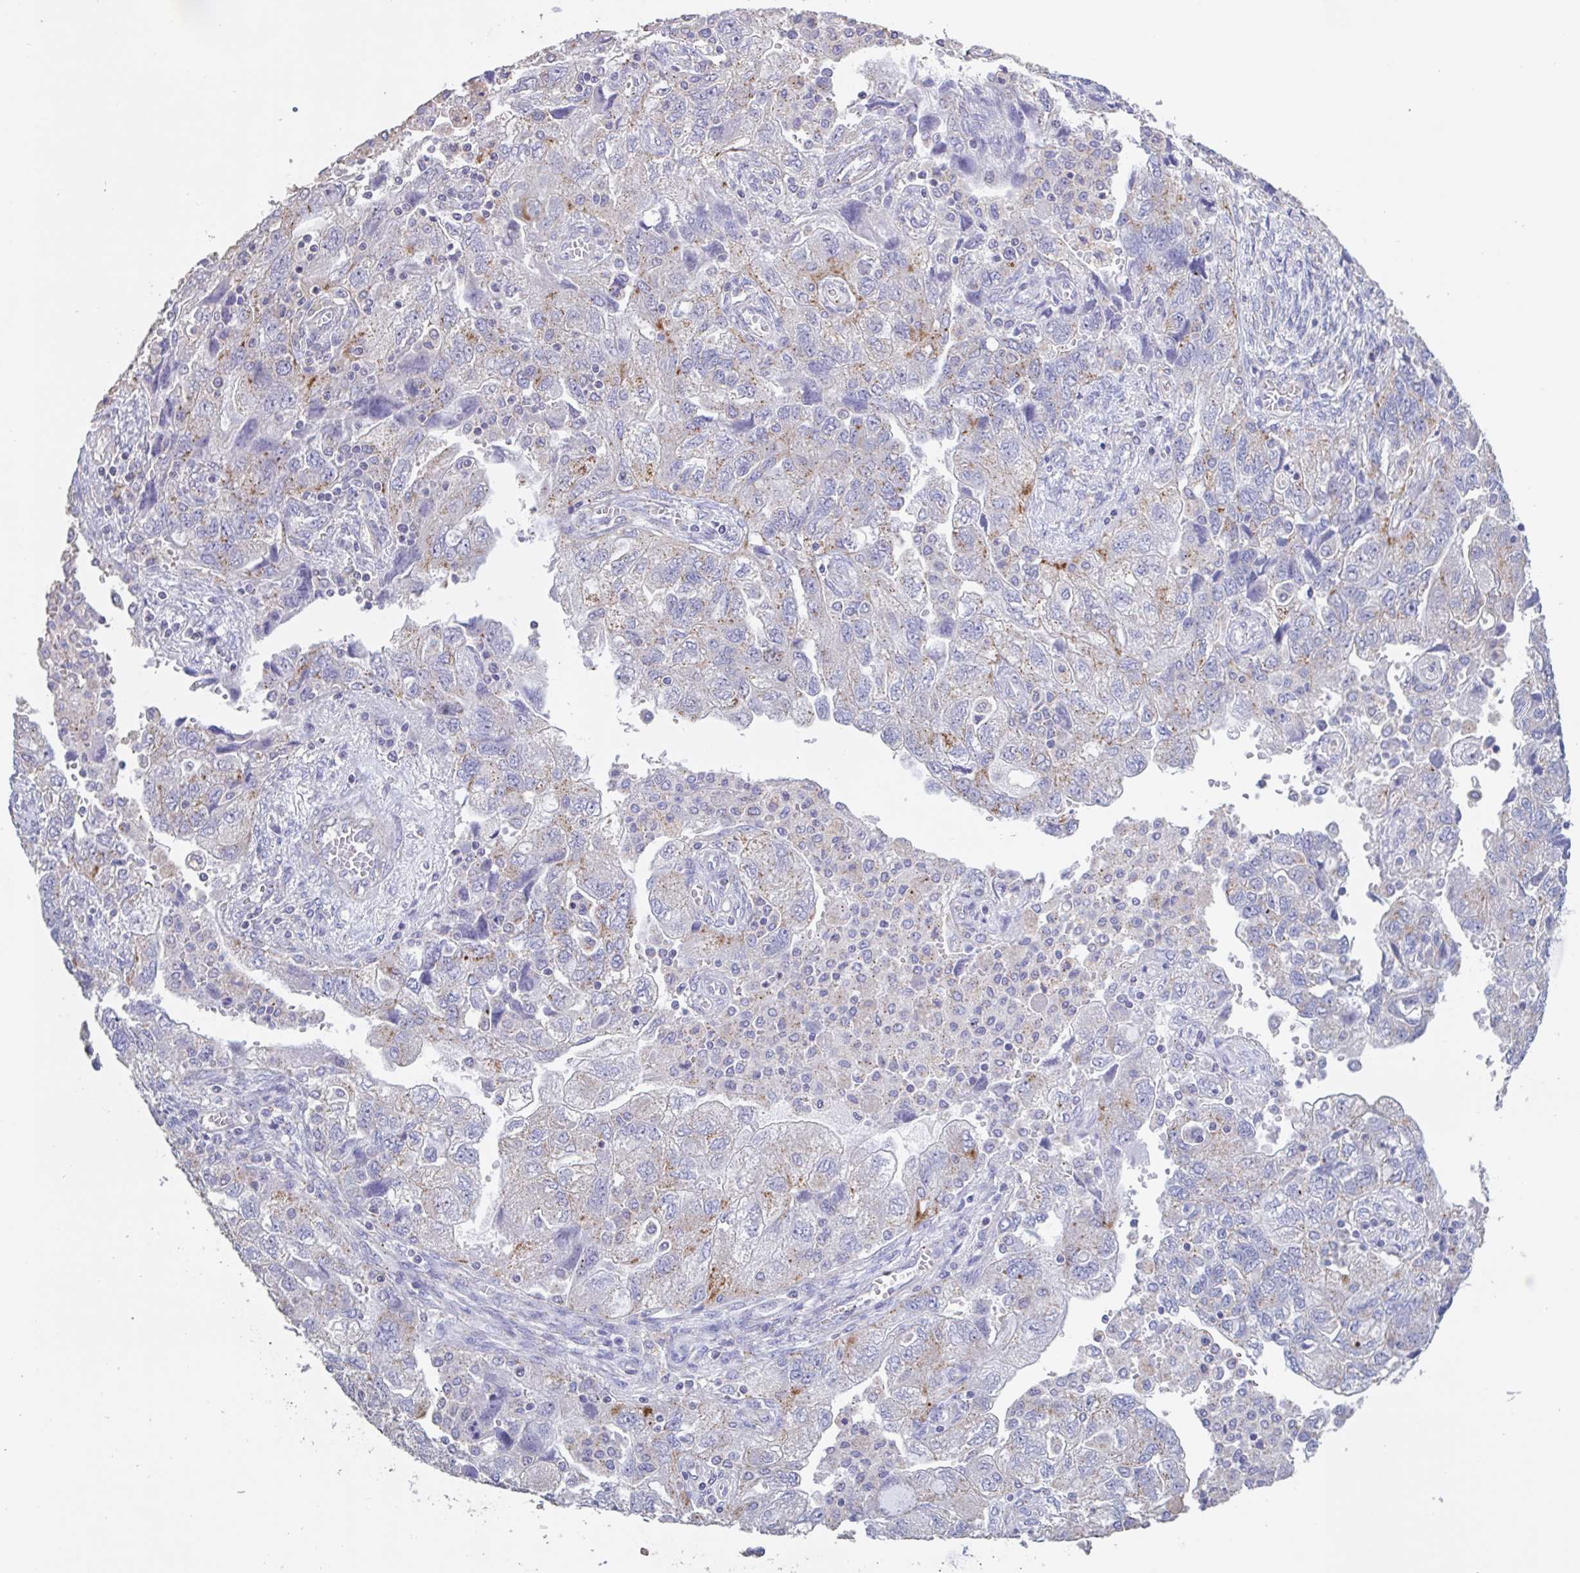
{"staining": {"intensity": "moderate", "quantity": "<25%", "location": "cytoplasmic/membranous"}, "tissue": "ovarian cancer", "cell_type": "Tumor cells", "image_type": "cancer", "snomed": [{"axis": "morphology", "description": "Carcinoma, NOS"}, {"axis": "morphology", "description": "Cystadenocarcinoma, serous, NOS"}, {"axis": "topography", "description": "Ovary"}], "caption": "Protein positivity by IHC demonstrates moderate cytoplasmic/membranous expression in about <25% of tumor cells in ovarian cancer.", "gene": "CHMP5", "patient": {"sex": "female", "age": 69}}